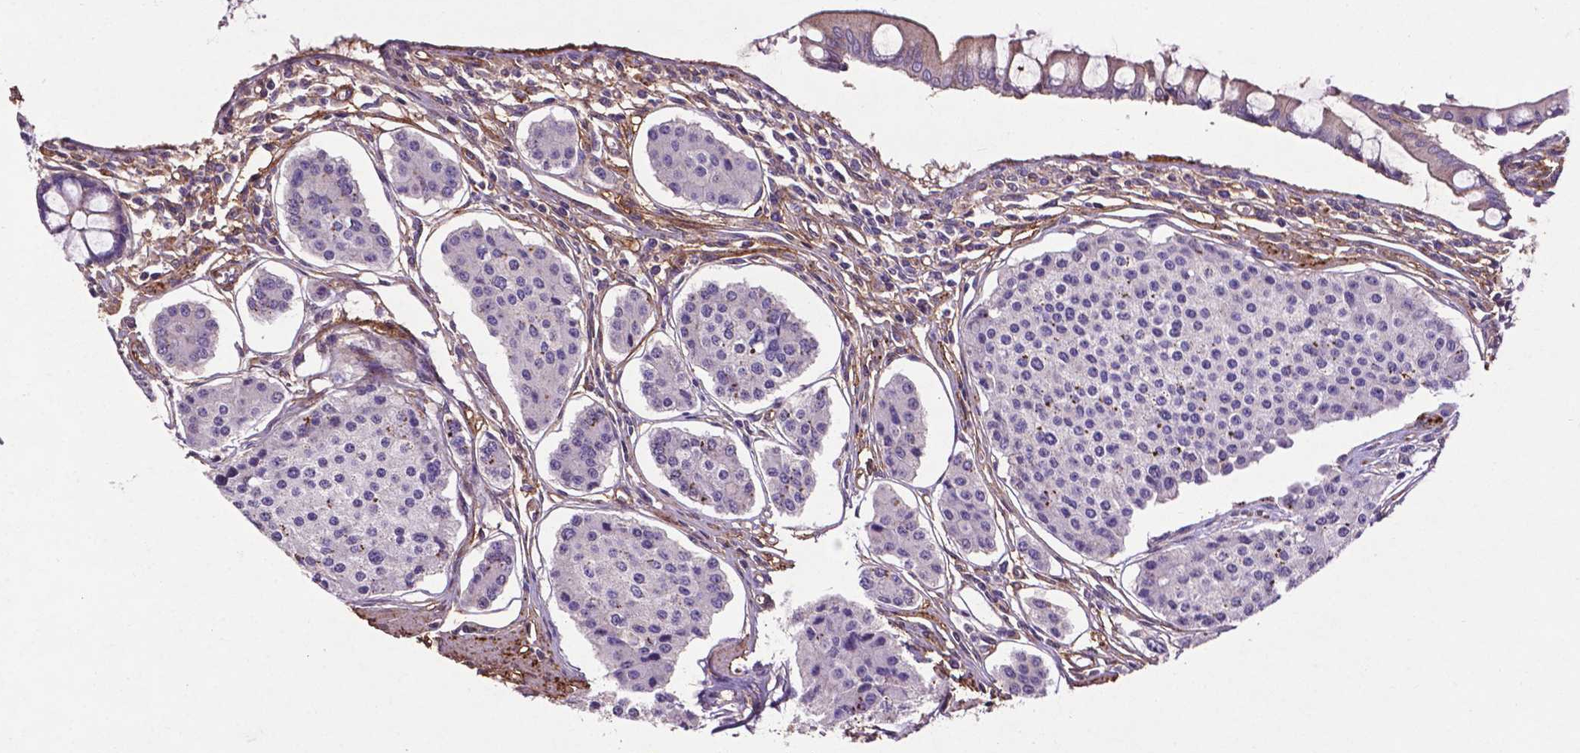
{"staining": {"intensity": "negative", "quantity": "none", "location": "none"}, "tissue": "carcinoid", "cell_type": "Tumor cells", "image_type": "cancer", "snomed": [{"axis": "morphology", "description": "Carcinoid, malignant, NOS"}, {"axis": "topography", "description": "Small intestine"}], "caption": "A micrograph of carcinoid (malignant) stained for a protein reveals no brown staining in tumor cells.", "gene": "RRAS", "patient": {"sex": "female", "age": 65}}